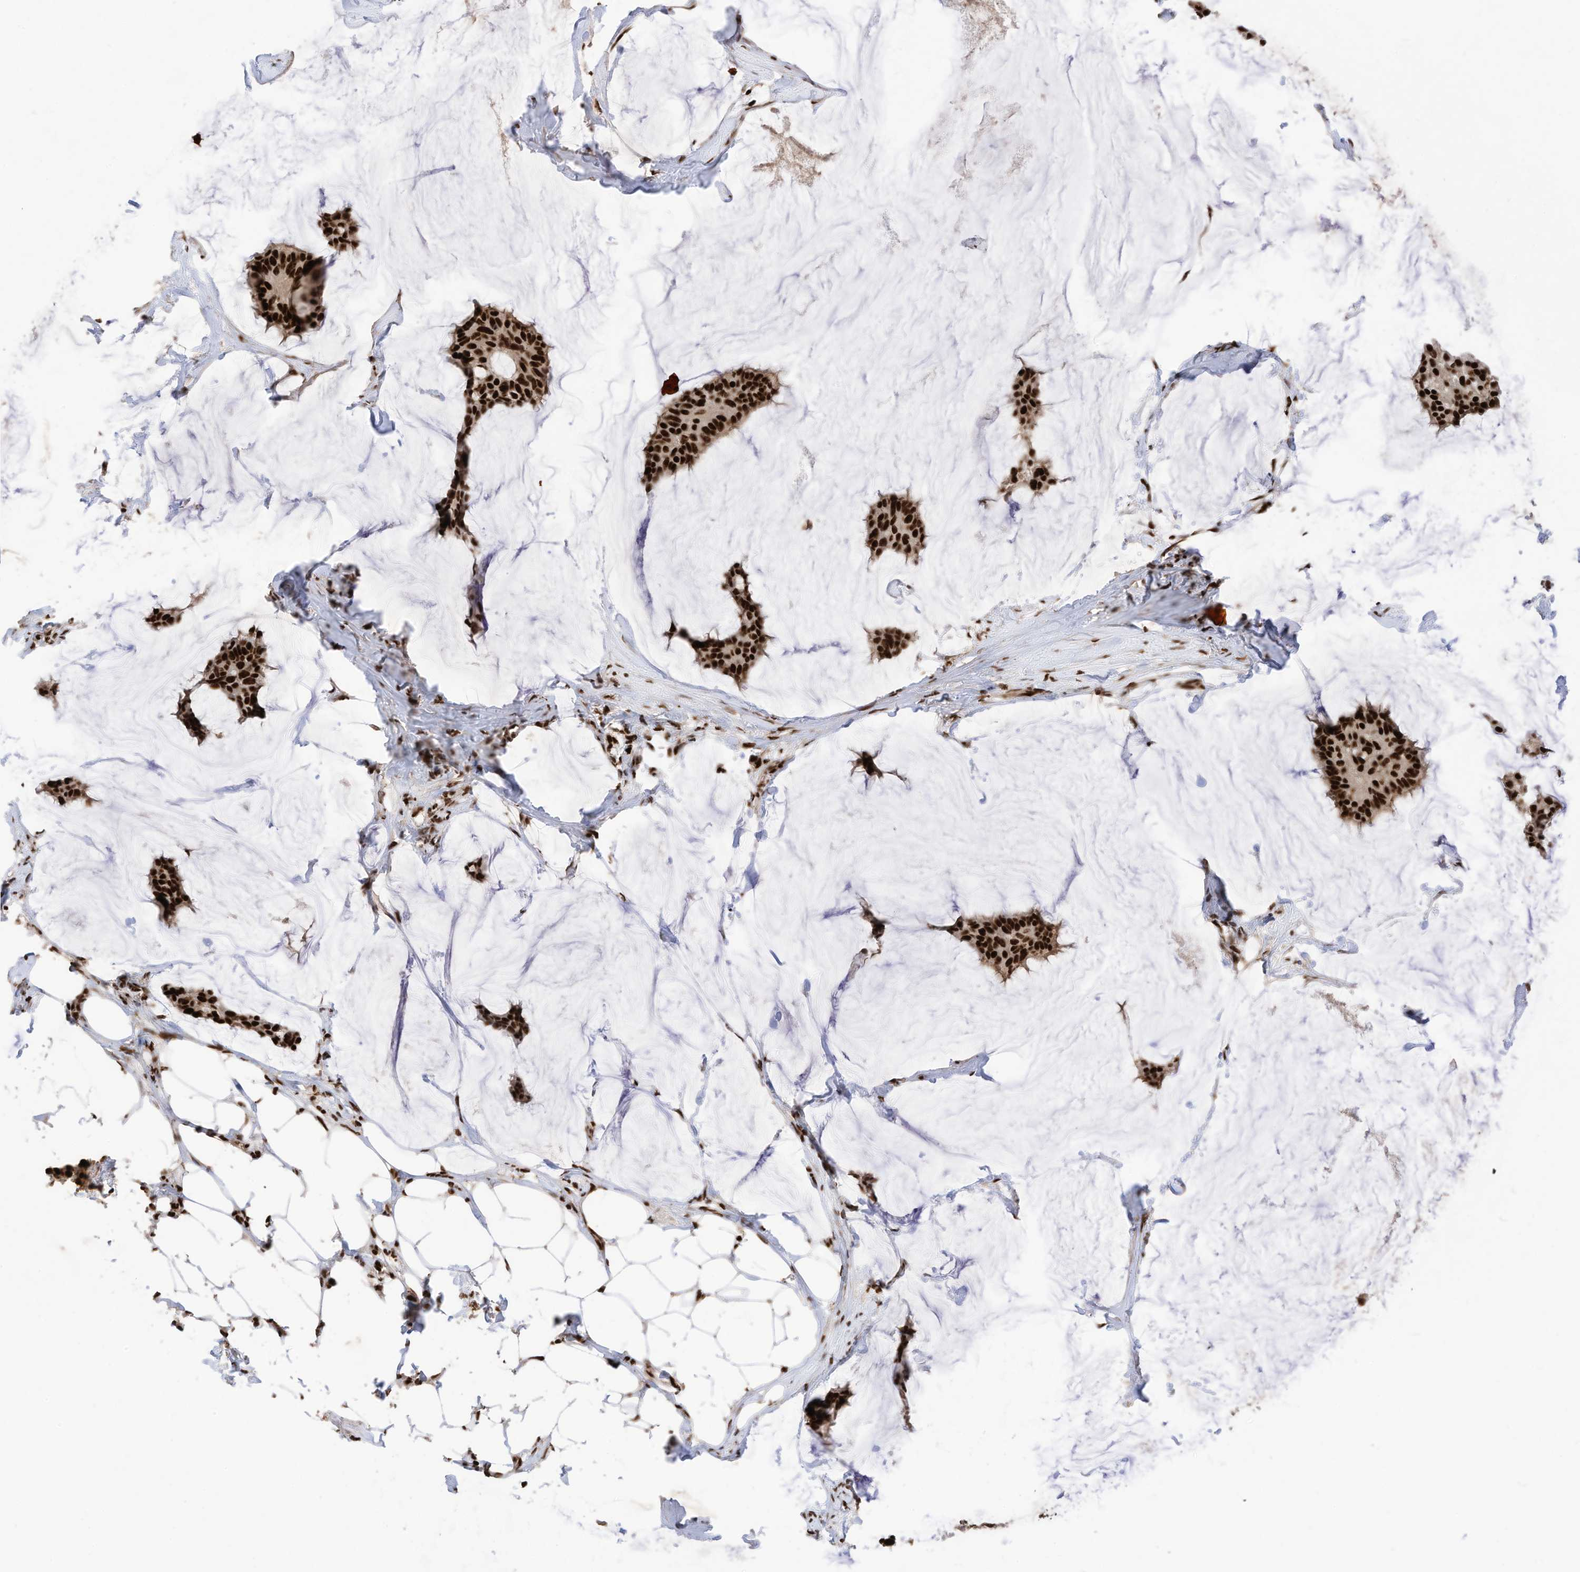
{"staining": {"intensity": "strong", "quantity": ">75%", "location": "nuclear"}, "tissue": "breast cancer", "cell_type": "Tumor cells", "image_type": "cancer", "snomed": [{"axis": "morphology", "description": "Duct carcinoma"}, {"axis": "topography", "description": "Breast"}], "caption": "This histopathology image shows immunohistochemistry staining of breast cancer (infiltrating ductal carcinoma), with high strong nuclear expression in approximately >75% of tumor cells.", "gene": "SF3A3", "patient": {"sex": "female", "age": 93}}